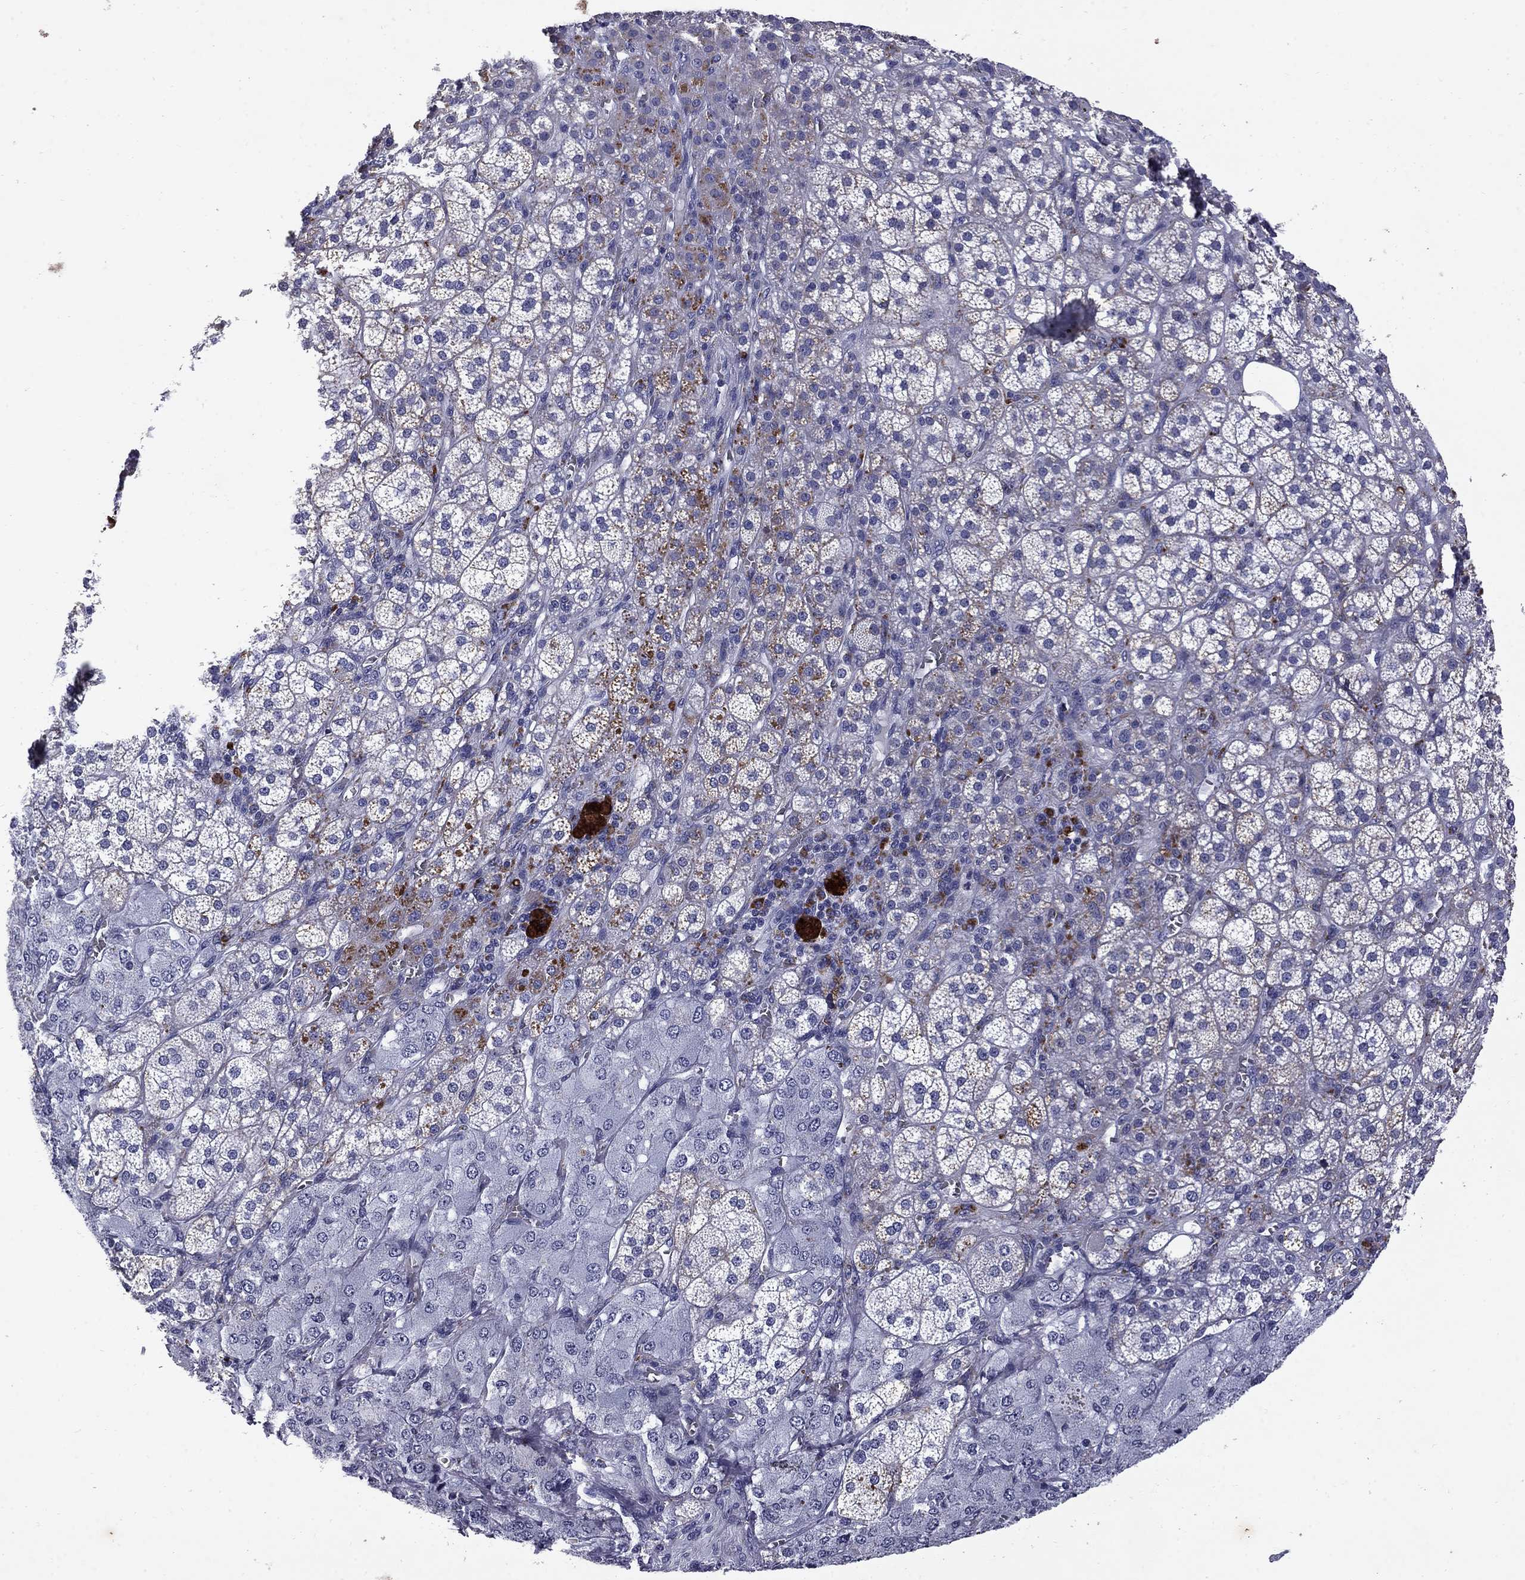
{"staining": {"intensity": "moderate", "quantity": "<25%", "location": "cytoplasmic/membranous"}, "tissue": "adrenal gland", "cell_type": "Glandular cells", "image_type": "normal", "snomed": [{"axis": "morphology", "description": "Normal tissue, NOS"}, {"axis": "topography", "description": "Adrenal gland"}], "caption": "Immunohistochemistry (IHC) staining of benign adrenal gland, which demonstrates low levels of moderate cytoplasmic/membranous positivity in about <25% of glandular cells indicating moderate cytoplasmic/membranous protein expression. The staining was performed using DAB (brown) for protein detection and nuclei were counterstained in hematoxylin (blue).", "gene": "MADCAM1", "patient": {"sex": "female", "age": 60}}